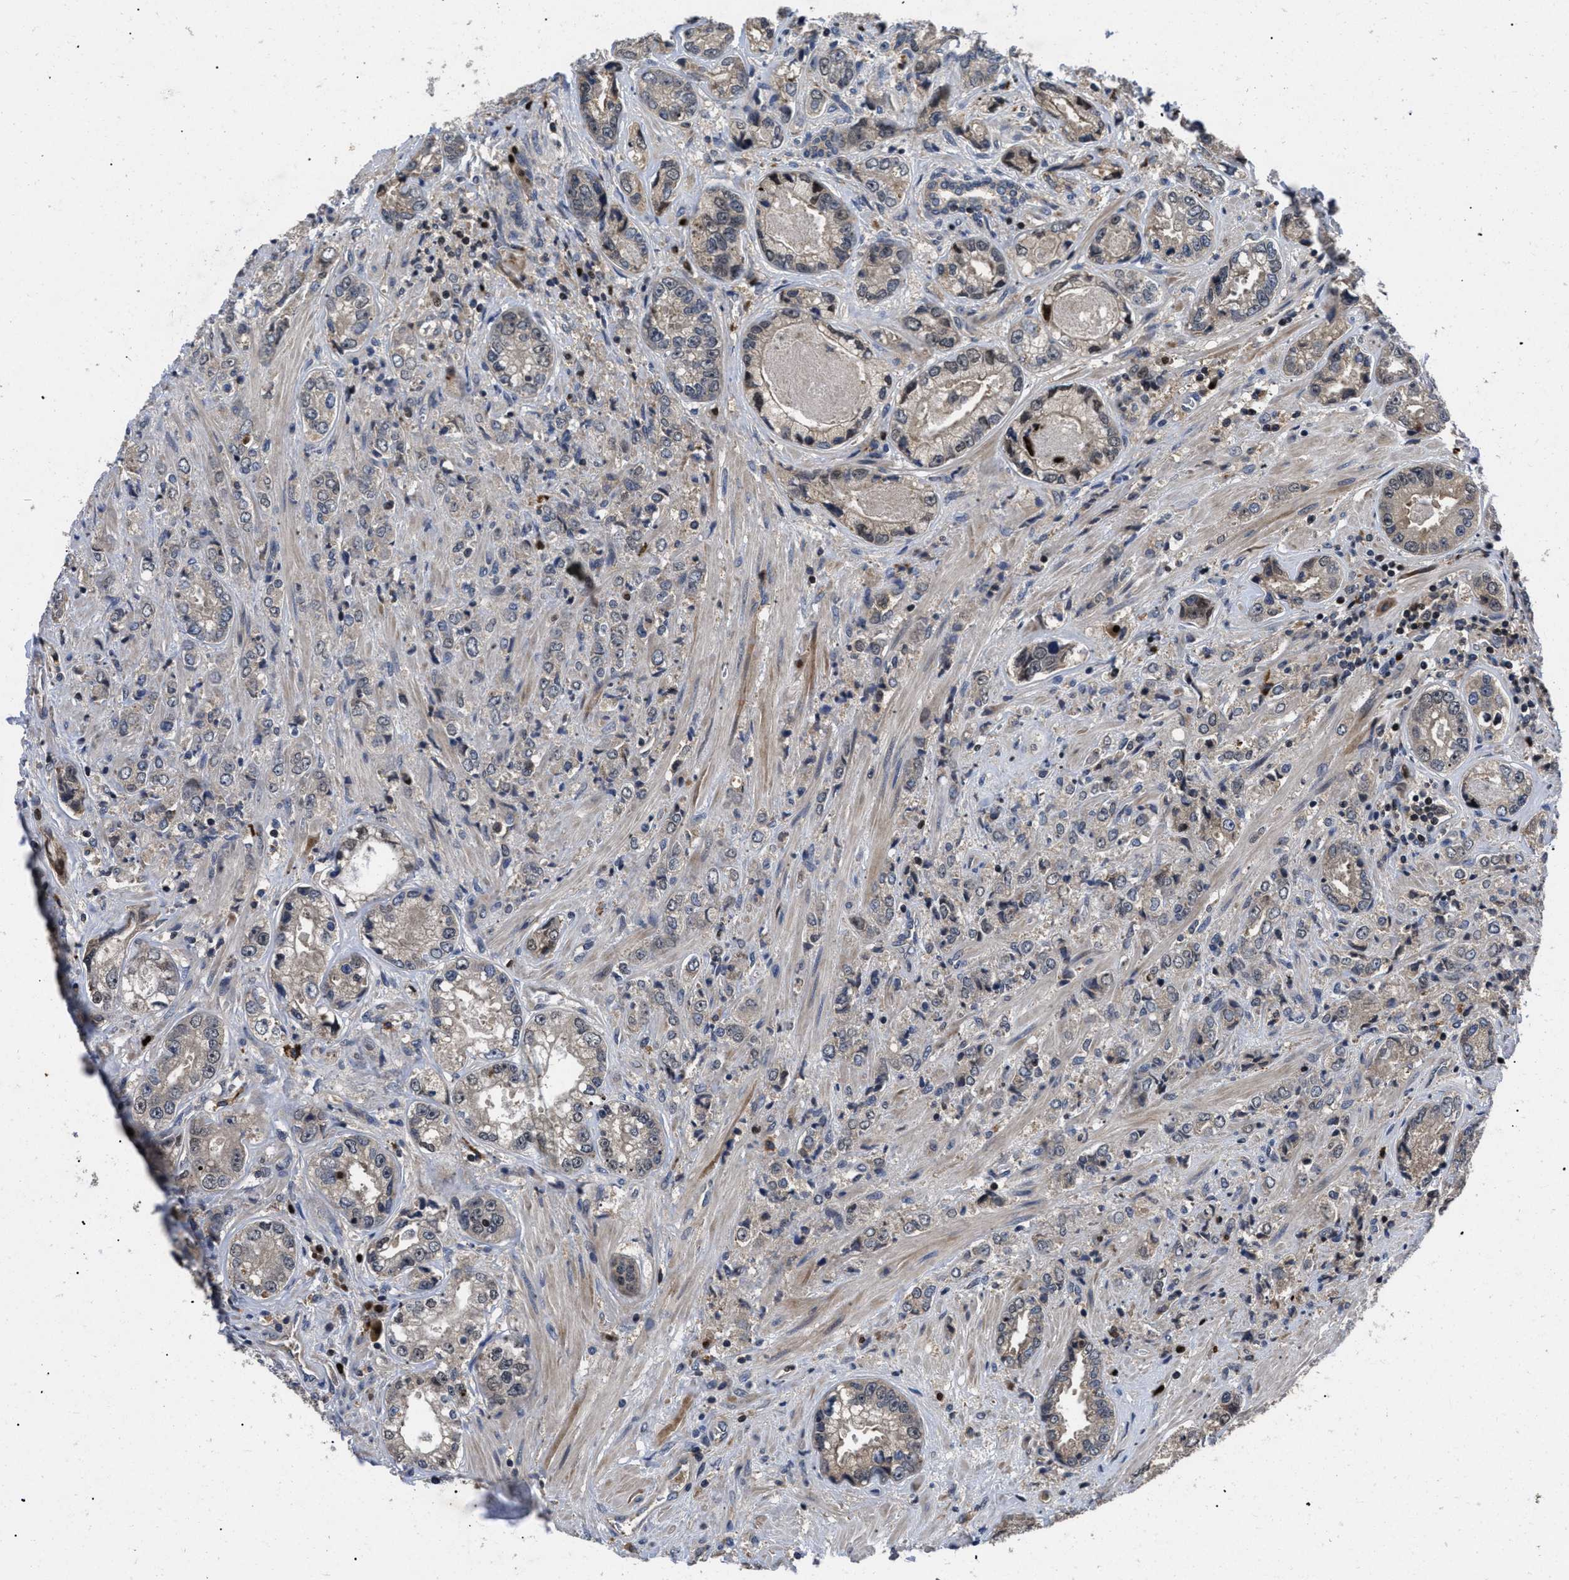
{"staining": {"intensity": "weak", "quantity": "<25%", "location": "cytoplasmic/membranous"}, "tissue": "prostate cancer", "cell_type": "Tumor cells", "image_type": "cancer", "snomed": [{"axis": "morphology", "description": "Adenocarcinoma, High grade"}, {"axis": "topography", "description": "Prostate"}], "caption": "This is an immunohistochemistry (IHC) histopathology image of human high-grade adenocarcinoma (prostate). There is no expression in tumor cells.", "gene": "FAM200A", "patient": {"sex": "male", "age": 61}}